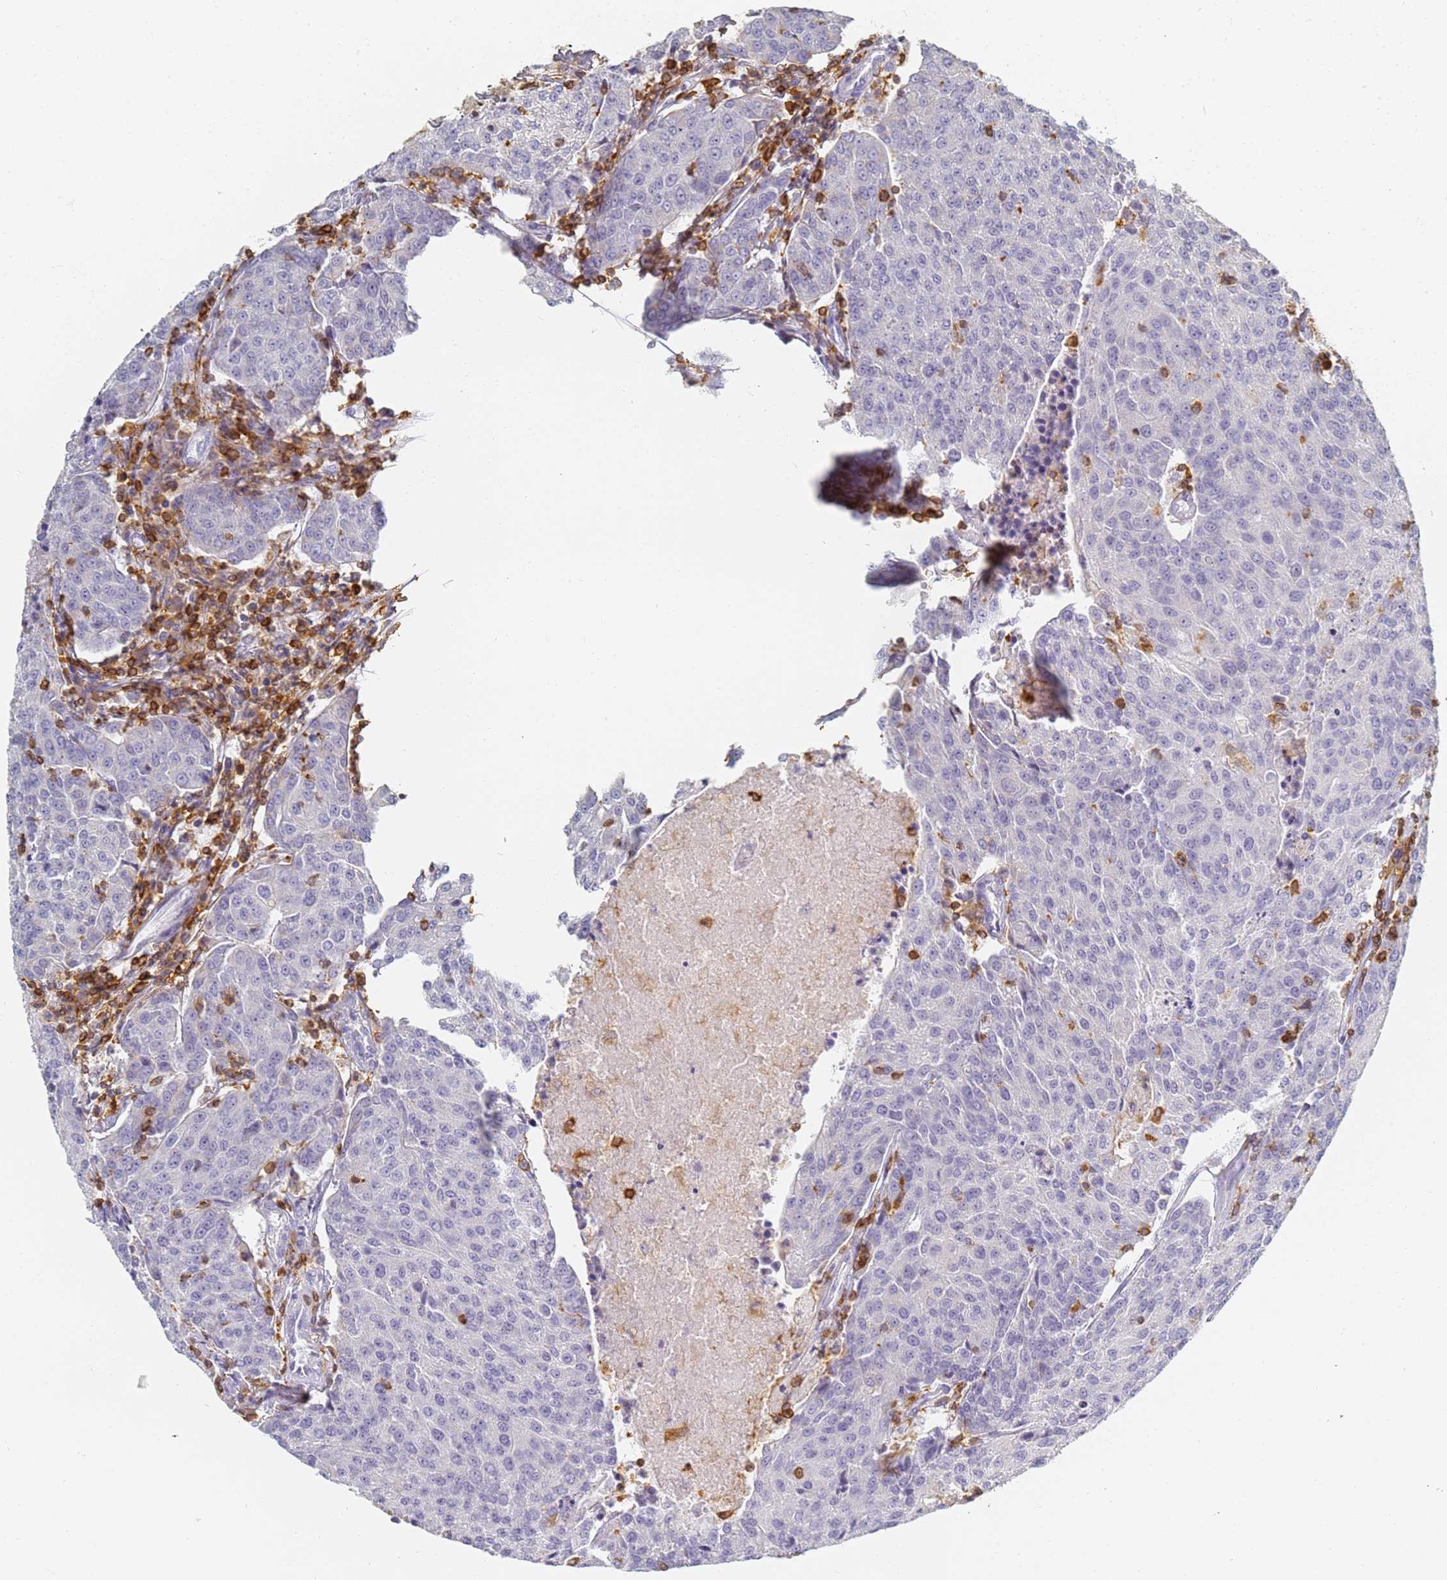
{"staining": {"intensity": "negative", "quantity": "none", "location": "none"}, "tissue": "urothelial cancer", "cell_type": "Tumor cells", "image_type": "cancer", "snomed": [{"axis": "morphology", "description": "Urothelial carcinoma, High grade"}, {"axis": "topography", "description": "Urinary bladder"}], "caption": "Urothelial carcinoma (high-grade) was stained to show a protein in brown. There is no significant positivity in tumor cells.", "gene": "BIN2", "patient": {"sex": "female", "age": 85}}